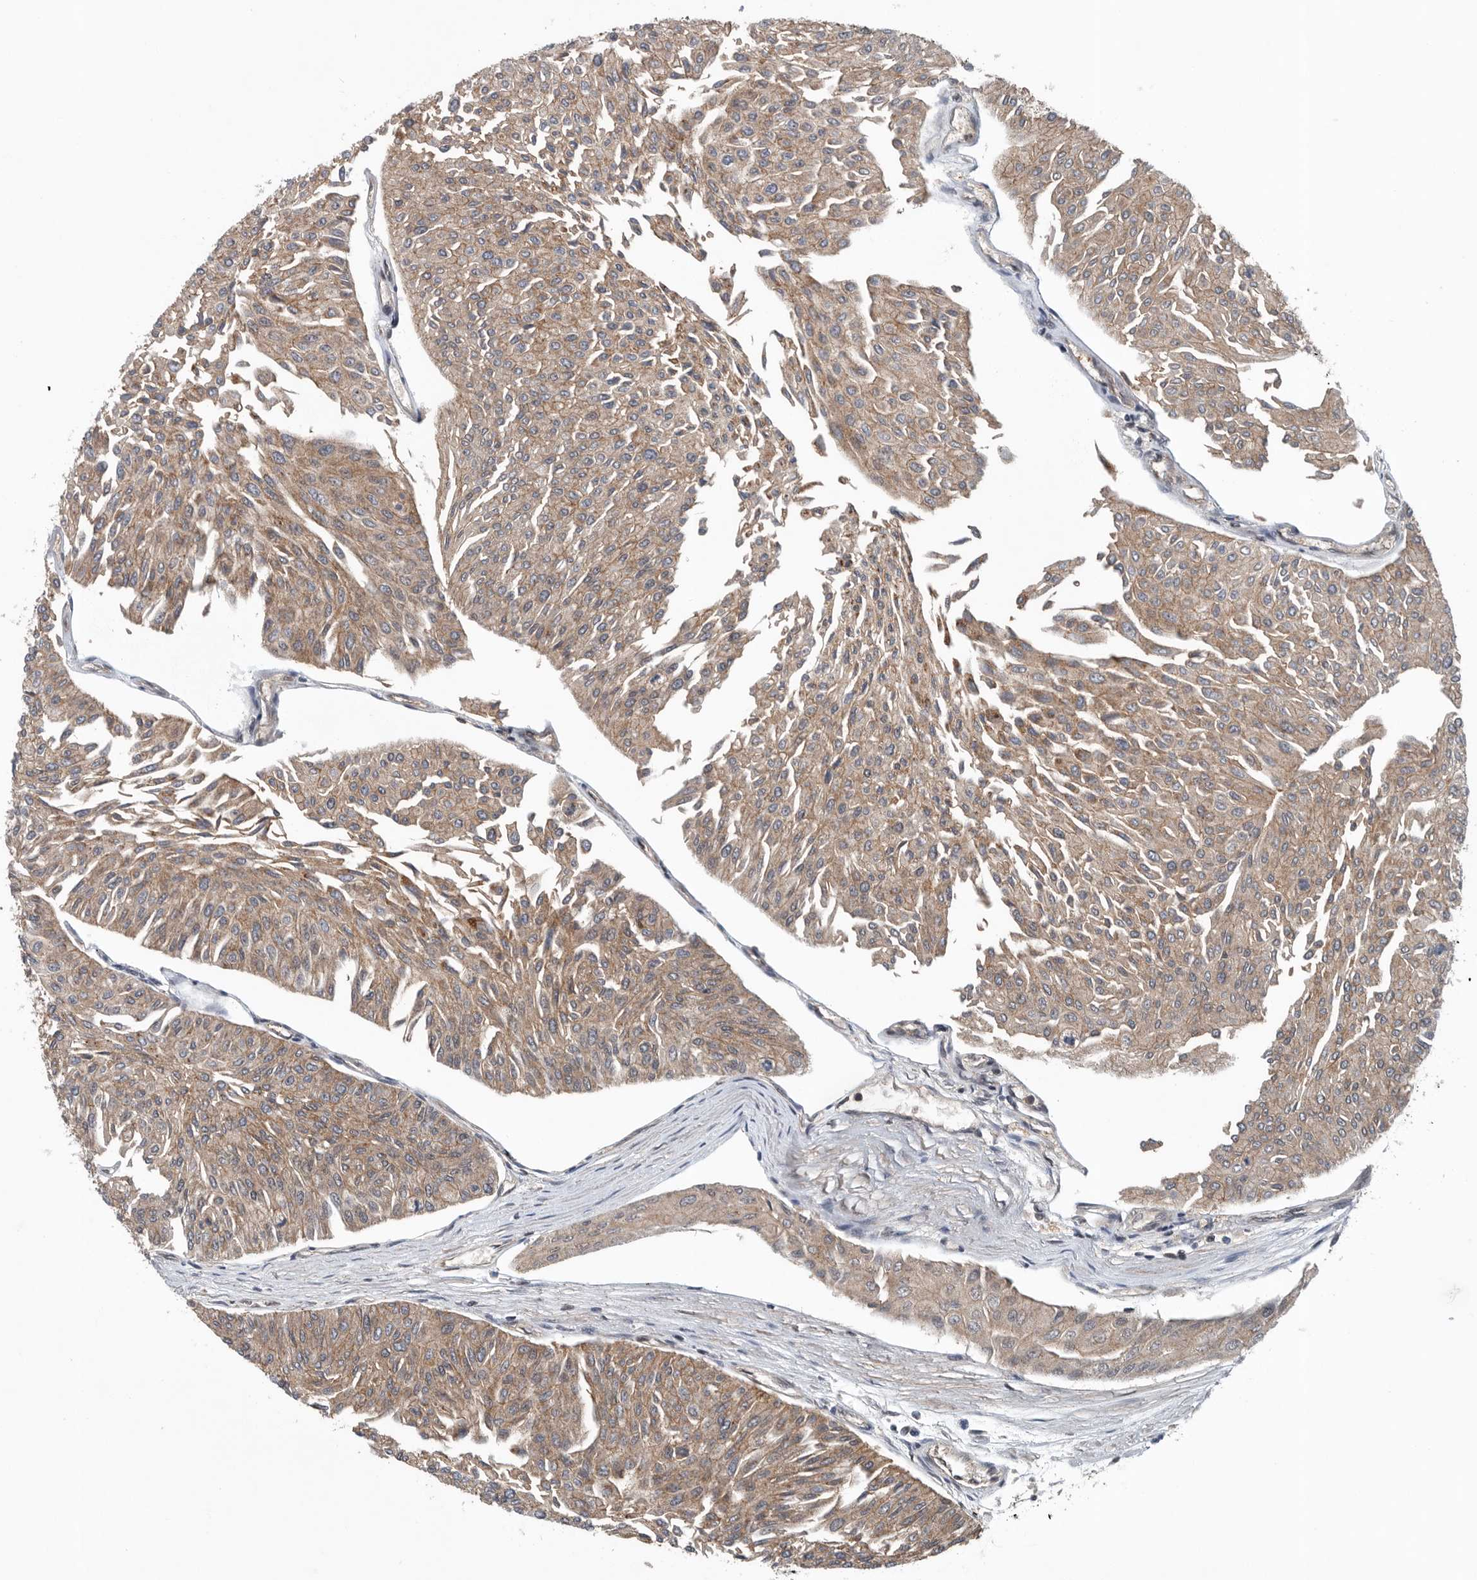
{"staining": {"intensity": "moderate", "quantity": ">75%", "location": "cytoplasmic/membranous"}, "tissue": "urothelial cancer", "cell_type": "Tumor cells", "image_type": "cancer", "snomed": [{"axis": "morphology", "description": "Urothelial carcinoma, Low grade"}, {"axis": "topography", "description": "Urinary bladder"}], "caption": "Approximately >75% of tumor cells in urothelial cancer reveal moderate cytoplasmic/membranous protein expression as visualized by brown immunohistochemical staining.", "gene": "SENP7", "patient": {"sex": "male", "age": 67}}